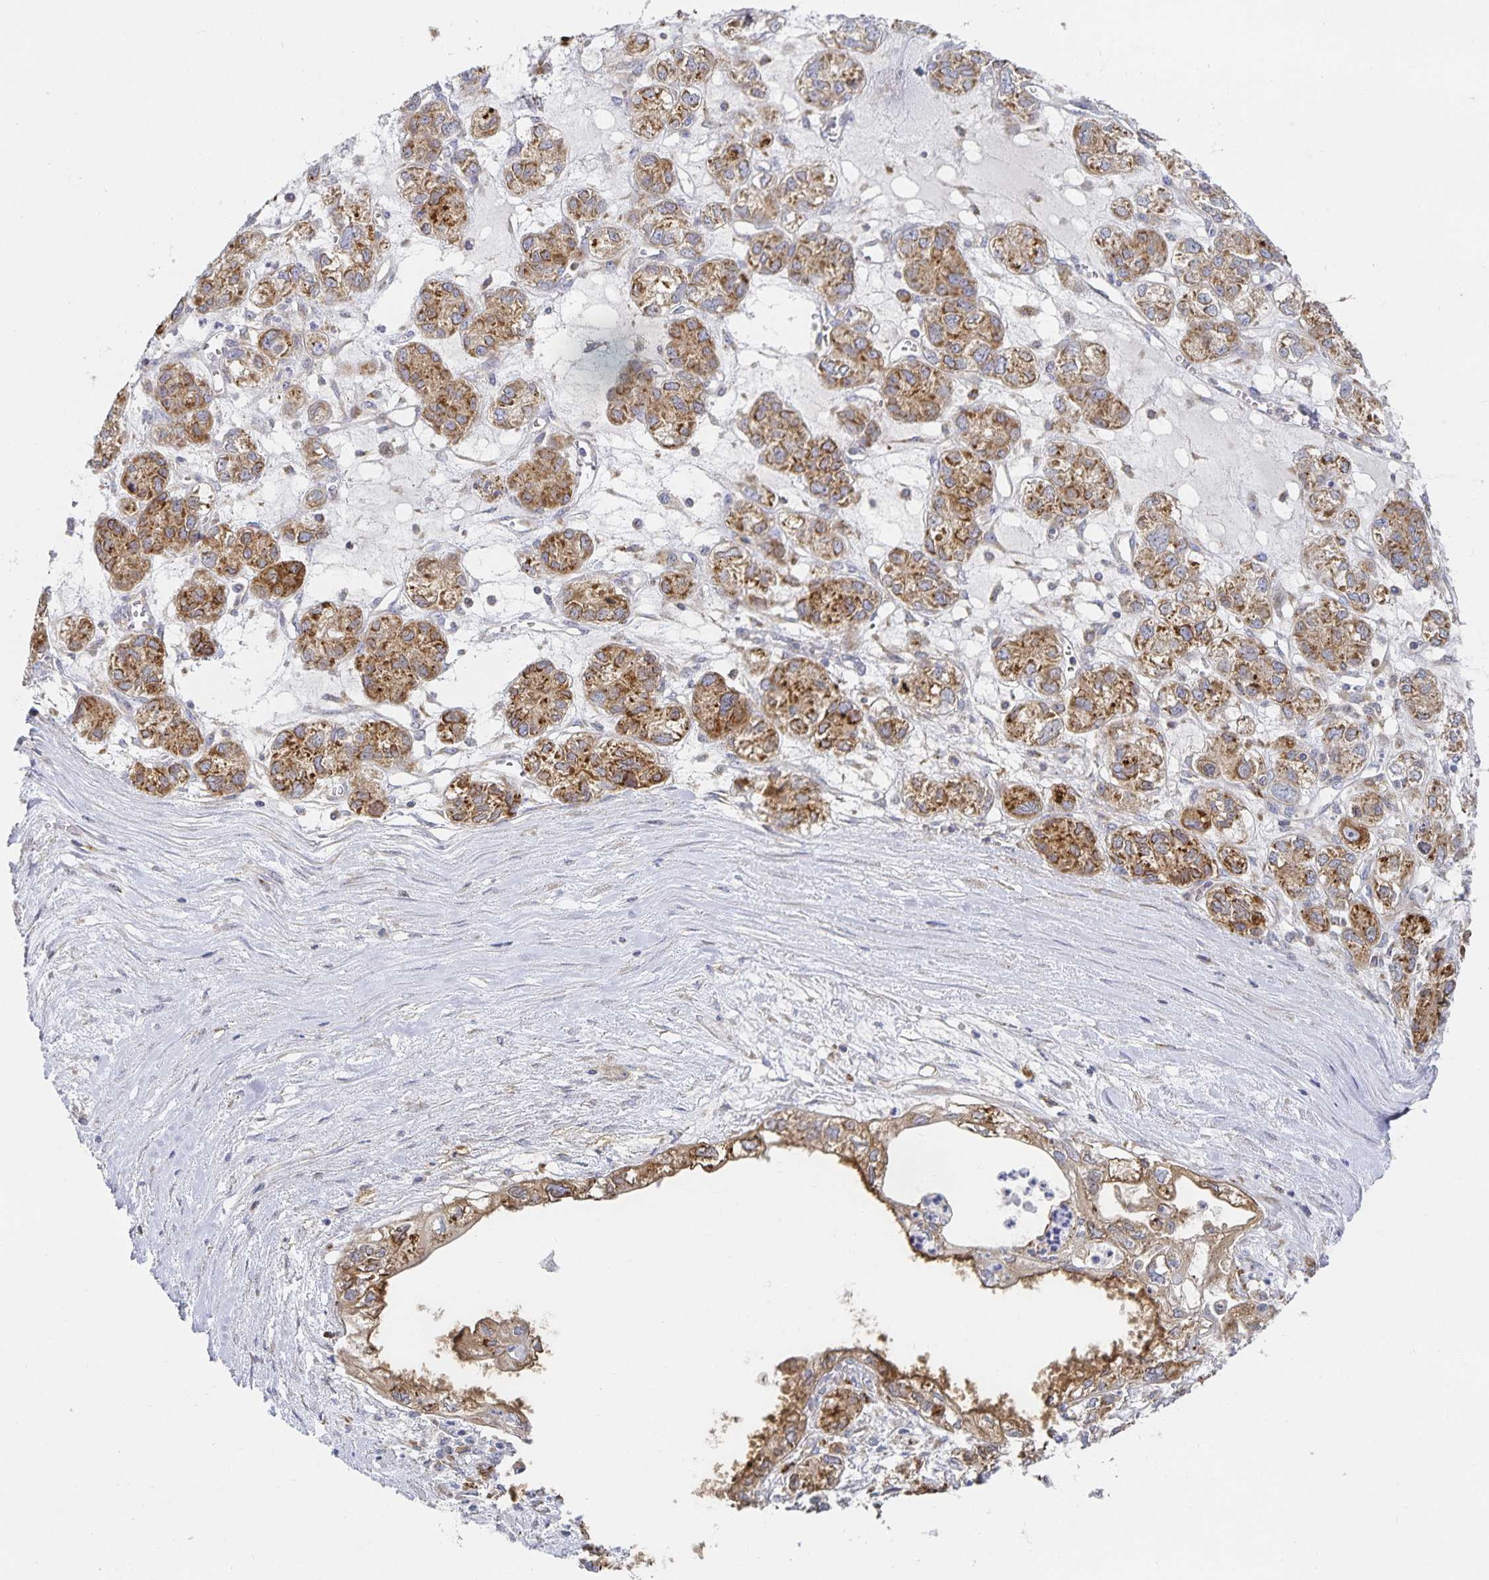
{"staining": {"intensity": "moderate", "quantity": ">75%", "location": "cytoplasmic/membranous"}, "tissue": "ovarian cancer", "cell_type": "Tumor cells", "image_type": "cancer", "snomed": [{"axis": "morphology", "description": "Carcinoma, endometroid"}, {"axis": "topography", "description": "Ovary"}], "caption": "Ovarian endometroid carcinoma was stained to show a protein in brown. There is medium levels of moderate cytoplasmic/membranous expression in approximately >75% of tumor cells.", "gene": "NOMO1", "patient": {"sex": "female", "age": 64}}